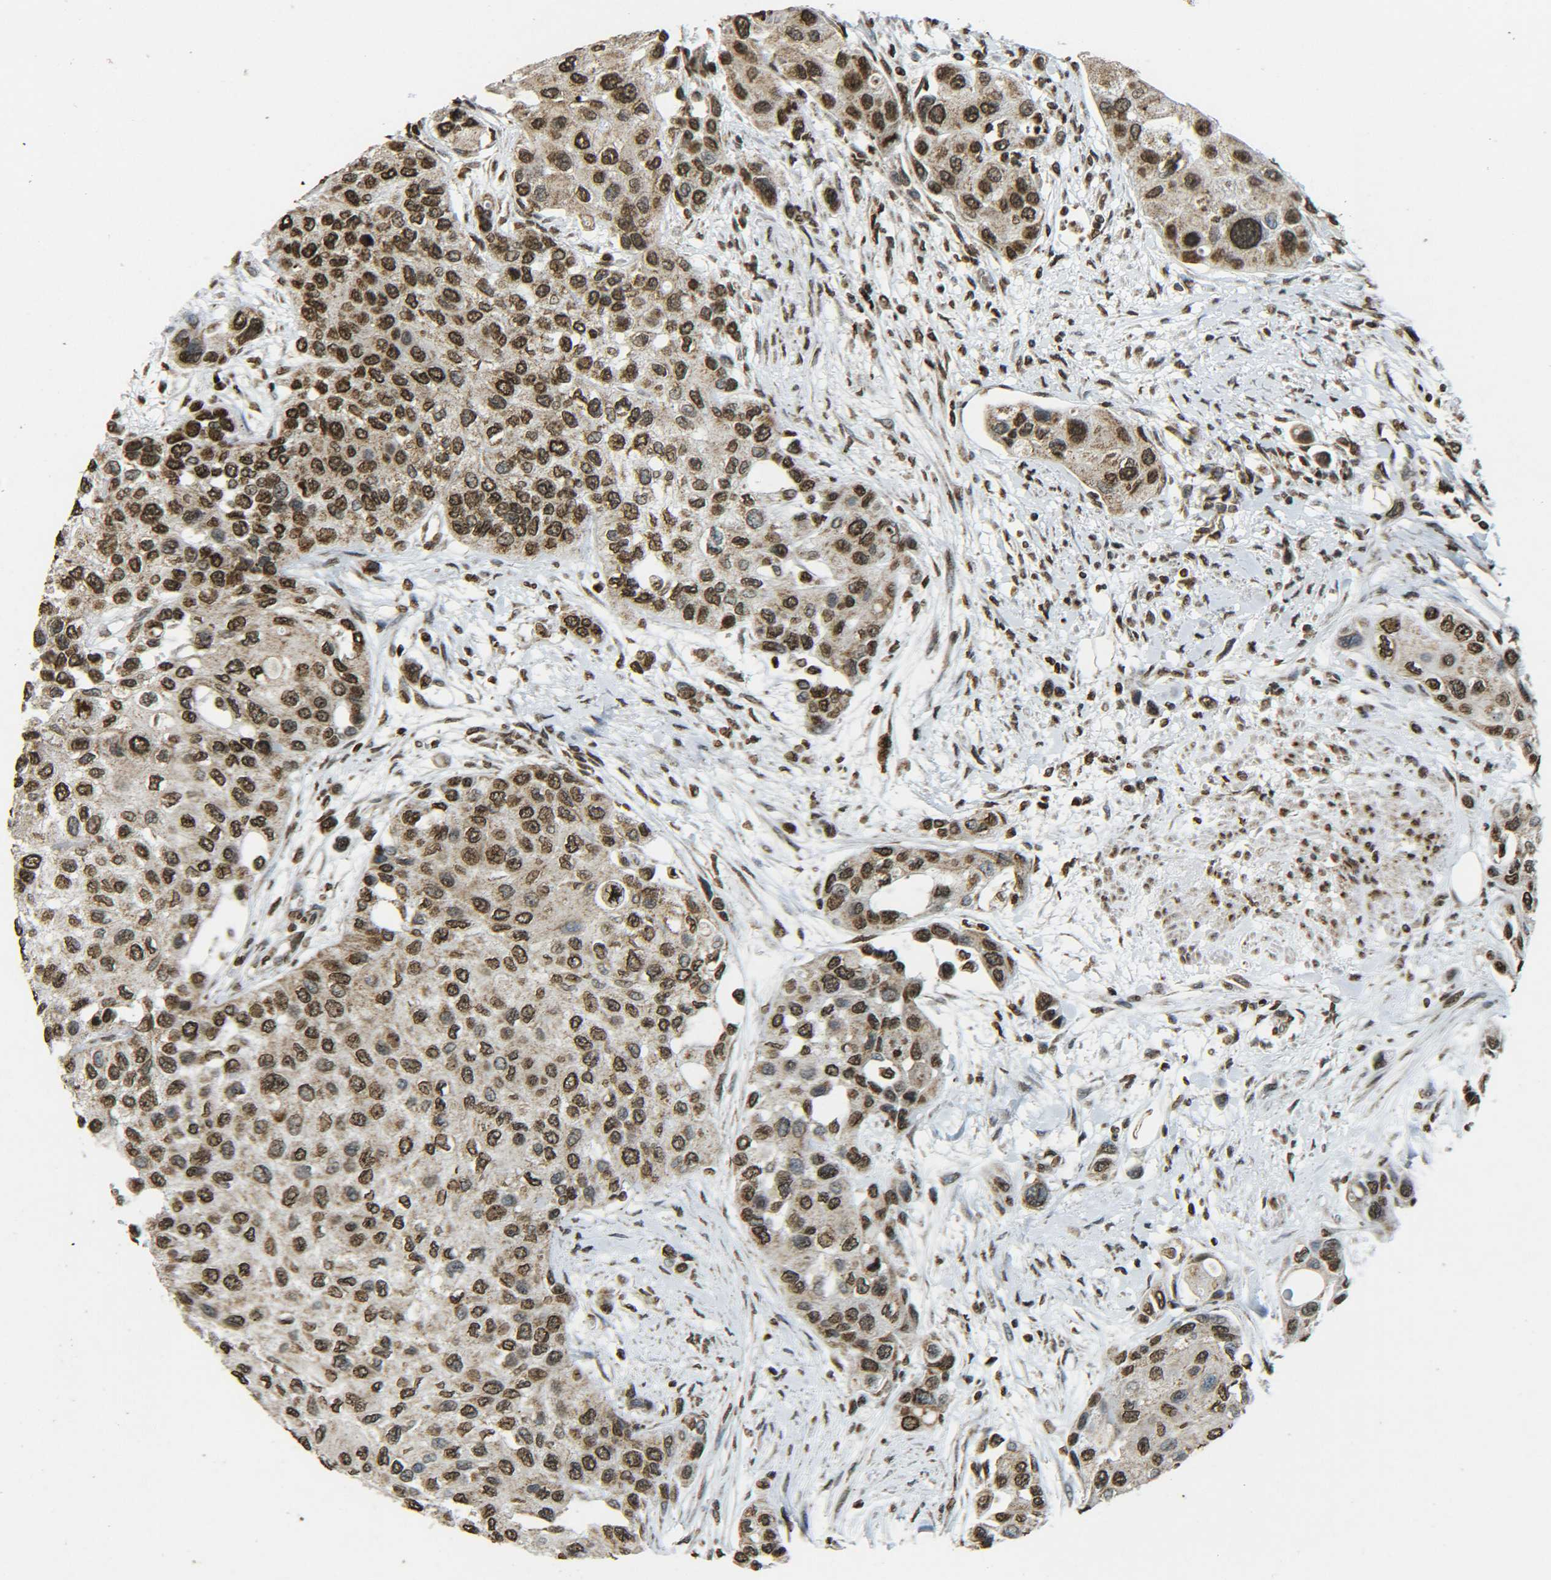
{"staining": {"intensity": "strong", "quantity": ">75%", "location": "nuclear"}, "tissue": "urothelial cancer", "cell_type": "Tumor cells", "image_type": "cancer", "snomed": [{"axis": "morphology", "description": "Urothelial carcinoma, High grade"}, {"axis": "topography", "description": "Urinary bladder"}], "caption": "IHC (DAB) staining of human urothelial cancer reveals strong nuclear protein expression in approximately >75% of tumor cells.", "gene": "NEUROG2", "patient": {"sex": "female", "age": 56}}